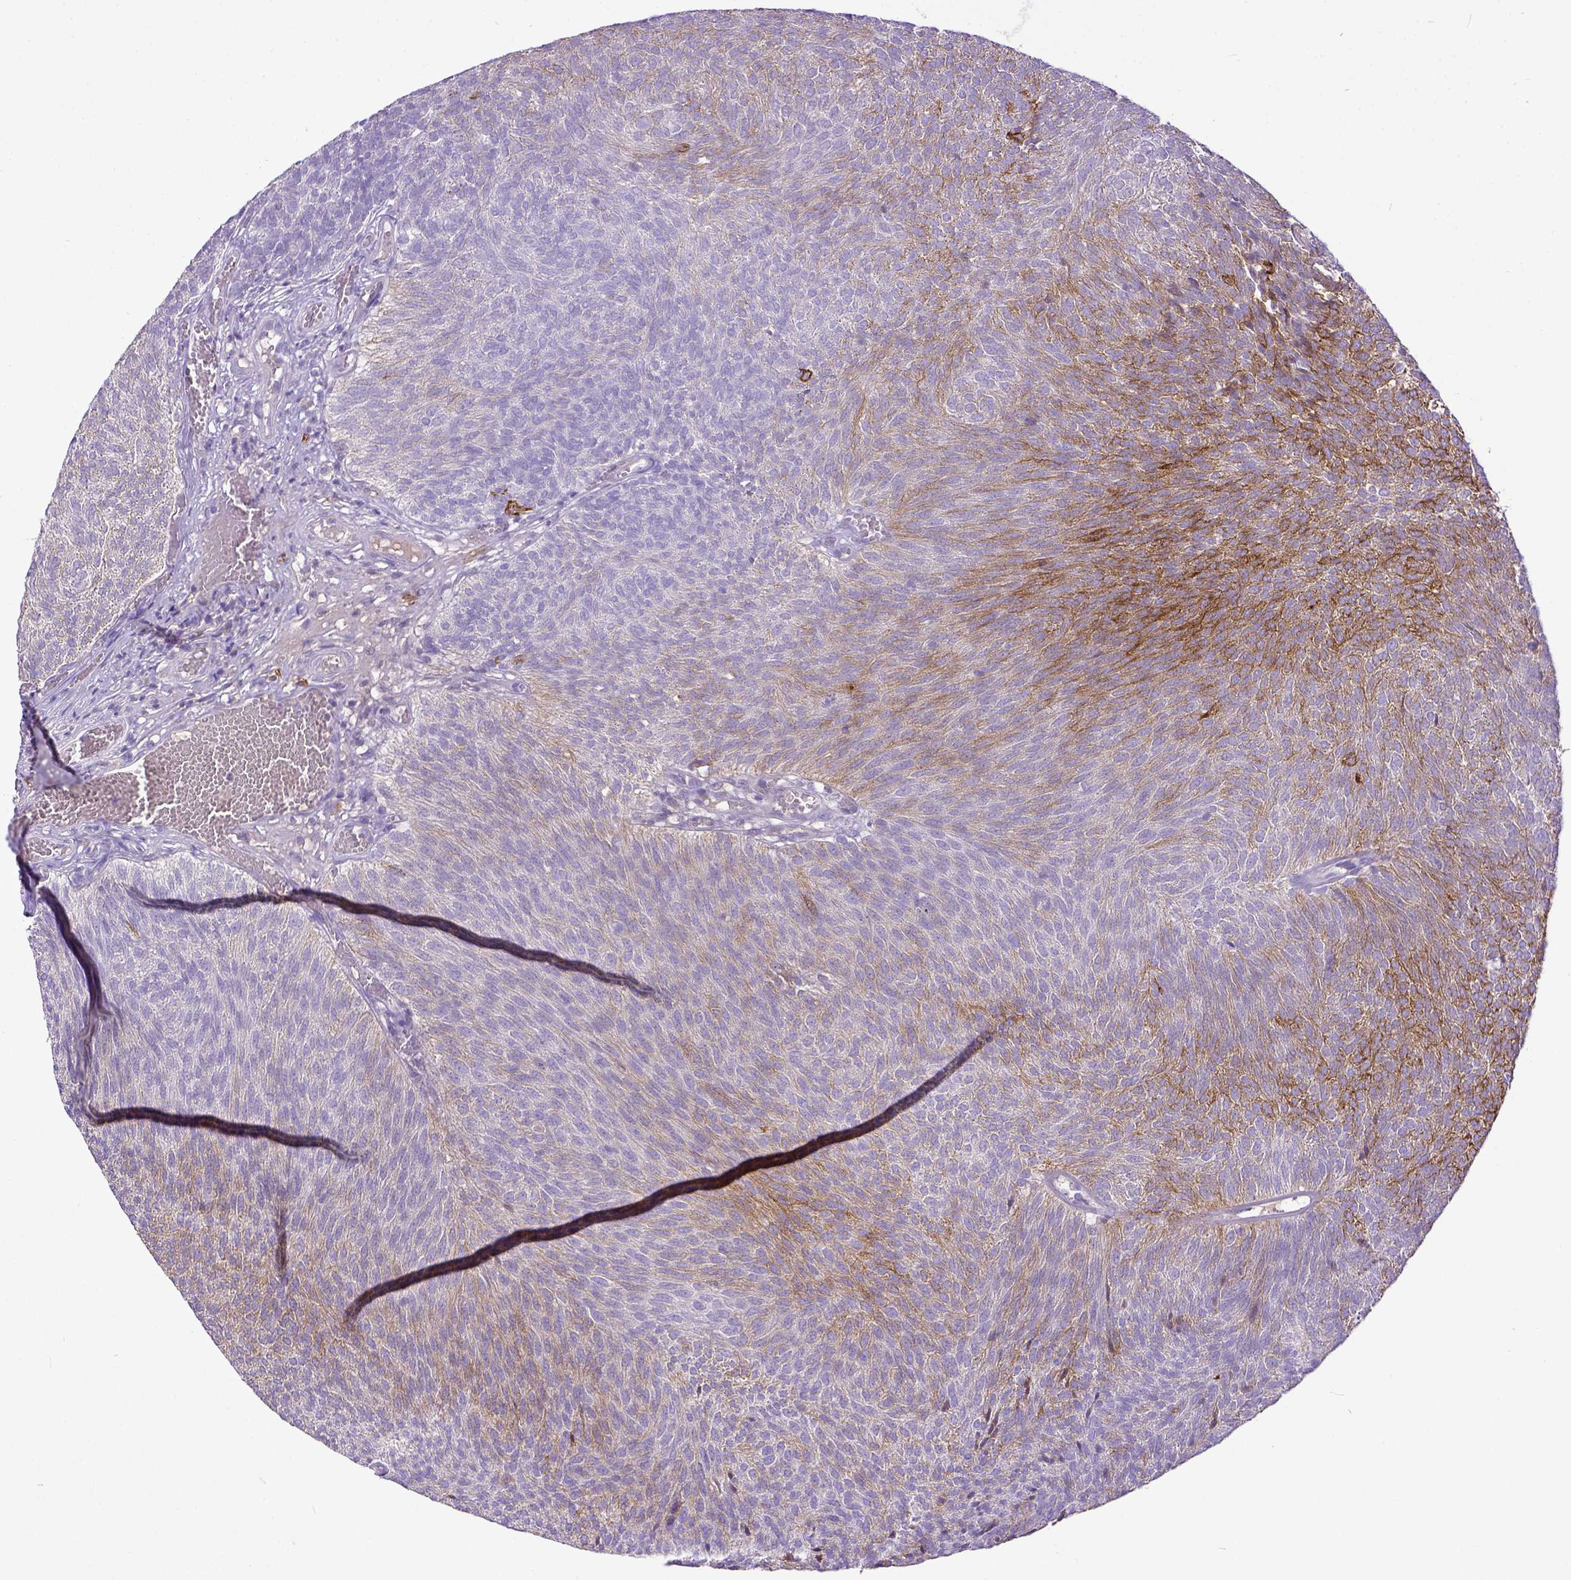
{"staining": {"intensity": "moderate", "quantity": "25%-75%", "location": "cytoplasmic/membranous"}, "tissue": "urothelial cancer", "cell_type": "Tumor cells", "image_type": "cancer", "snomed": [{"axis": "morphology", "description": "Urothelial carcinoma, Low grade"}, {"axis": "topography", "description": "Urinary bladder"}], "caption": "Urothelial cancer stained with immunohistochemistry displays moderate cytoplasmic/membranous positivity in about 25%-75% of tumor cells.", "gene": "KIT", "patient": {"sex": "male", "age": 77}}